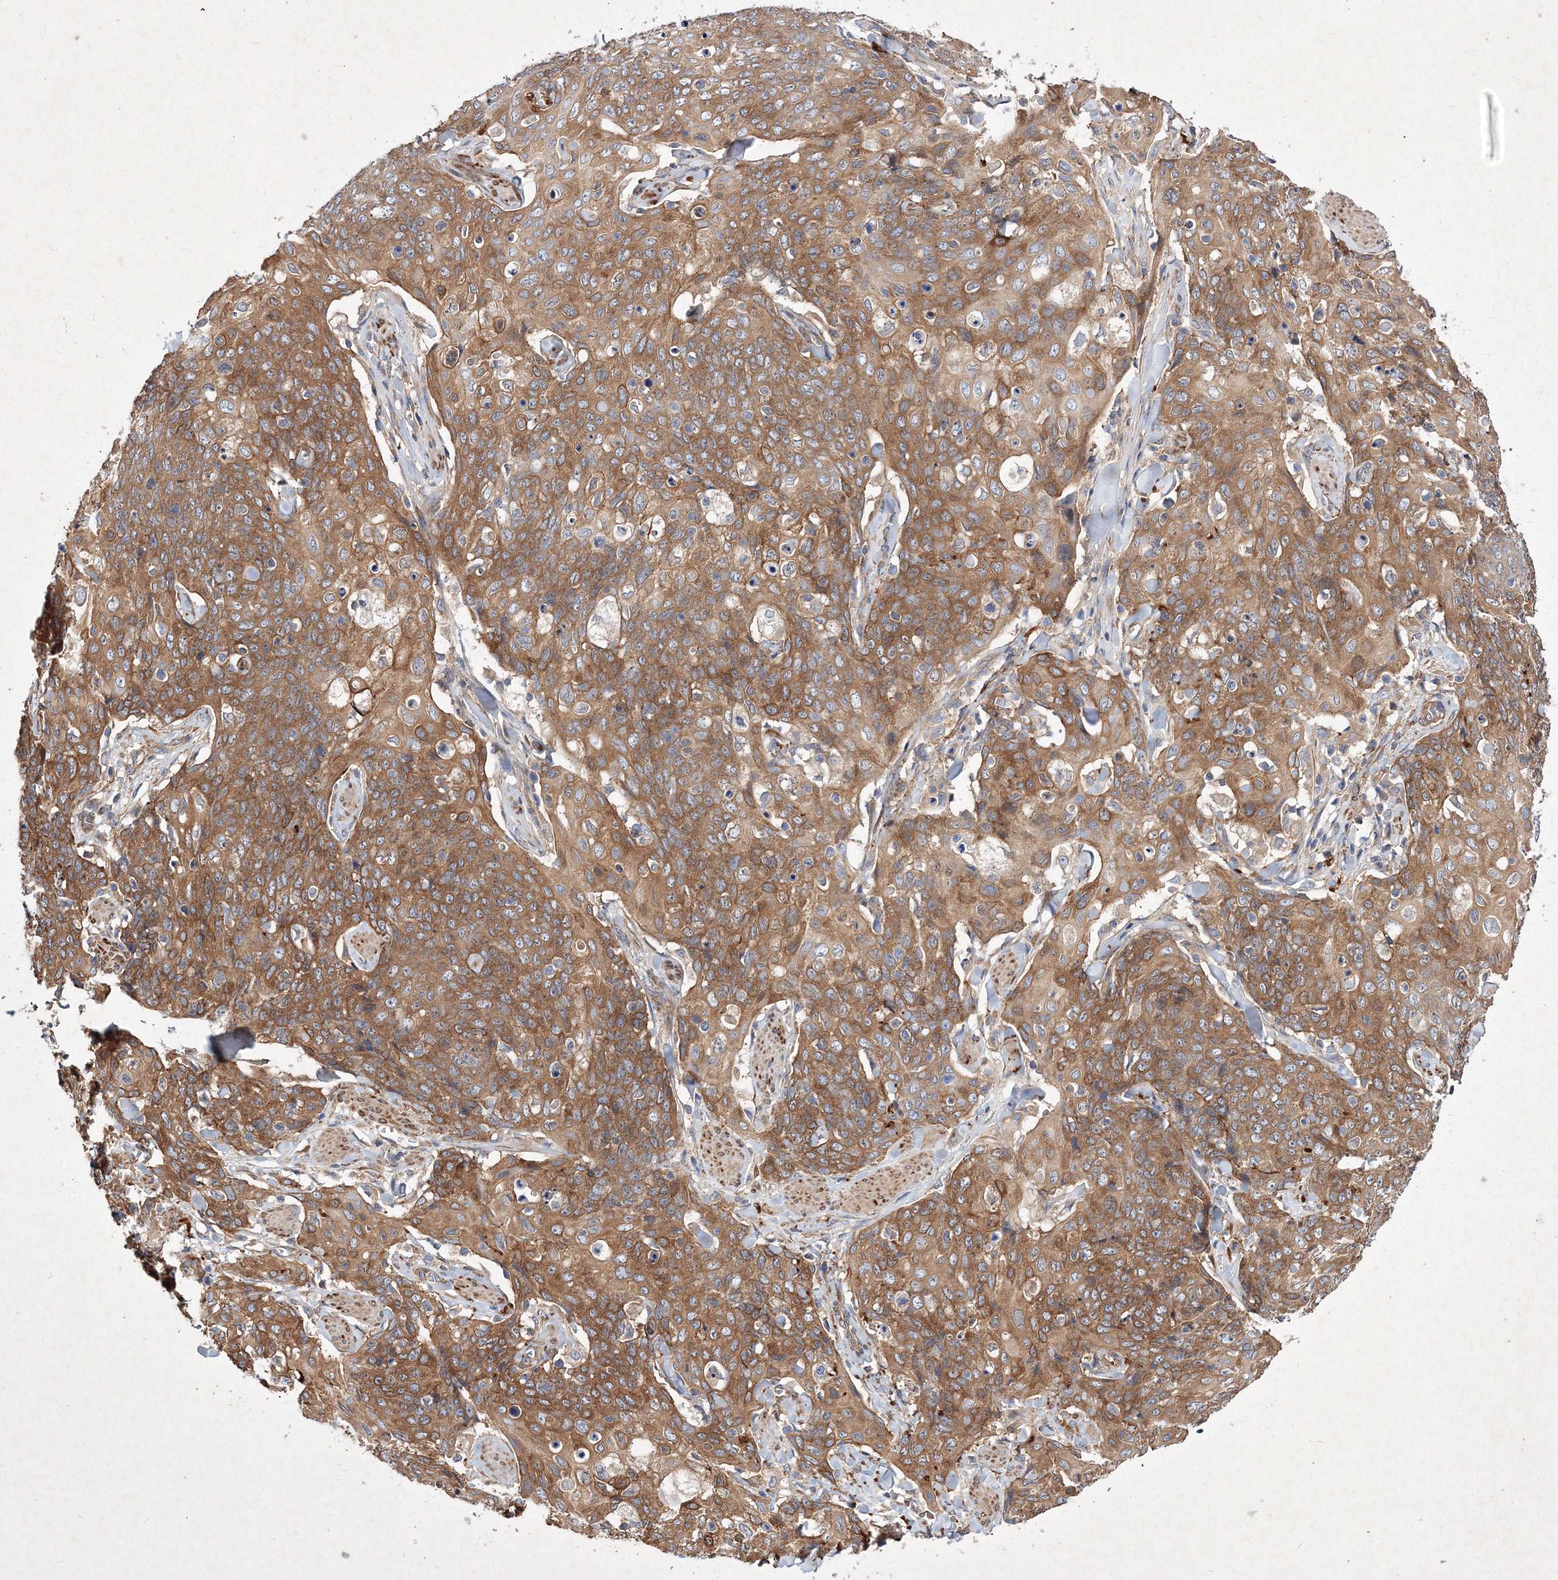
{"staining": {"intensity": "moderate", "quantity": ">75%", "location": "cytoplasmic/membranous"}, "tissue": "skin cancer", "cell_type": "Tumor cells", "image_type": "cancer", "snomed": [{"axis": "morphology", "description": "Squamous cell carcinoma, NOS"}, {"axis": "topography", "description": "Skin"}, {"axis": "topography", "description": "Vulva"}], "caption": "Approximately >75% of tumor cells in squamous cell carcinoma (skin) demonstrate moderate cytoplasmic/membranous protein positivity as visualized by brown immunohistochemical staining.", "gene": "SNX18", "patient": {"sex": "female", "age": 85}}